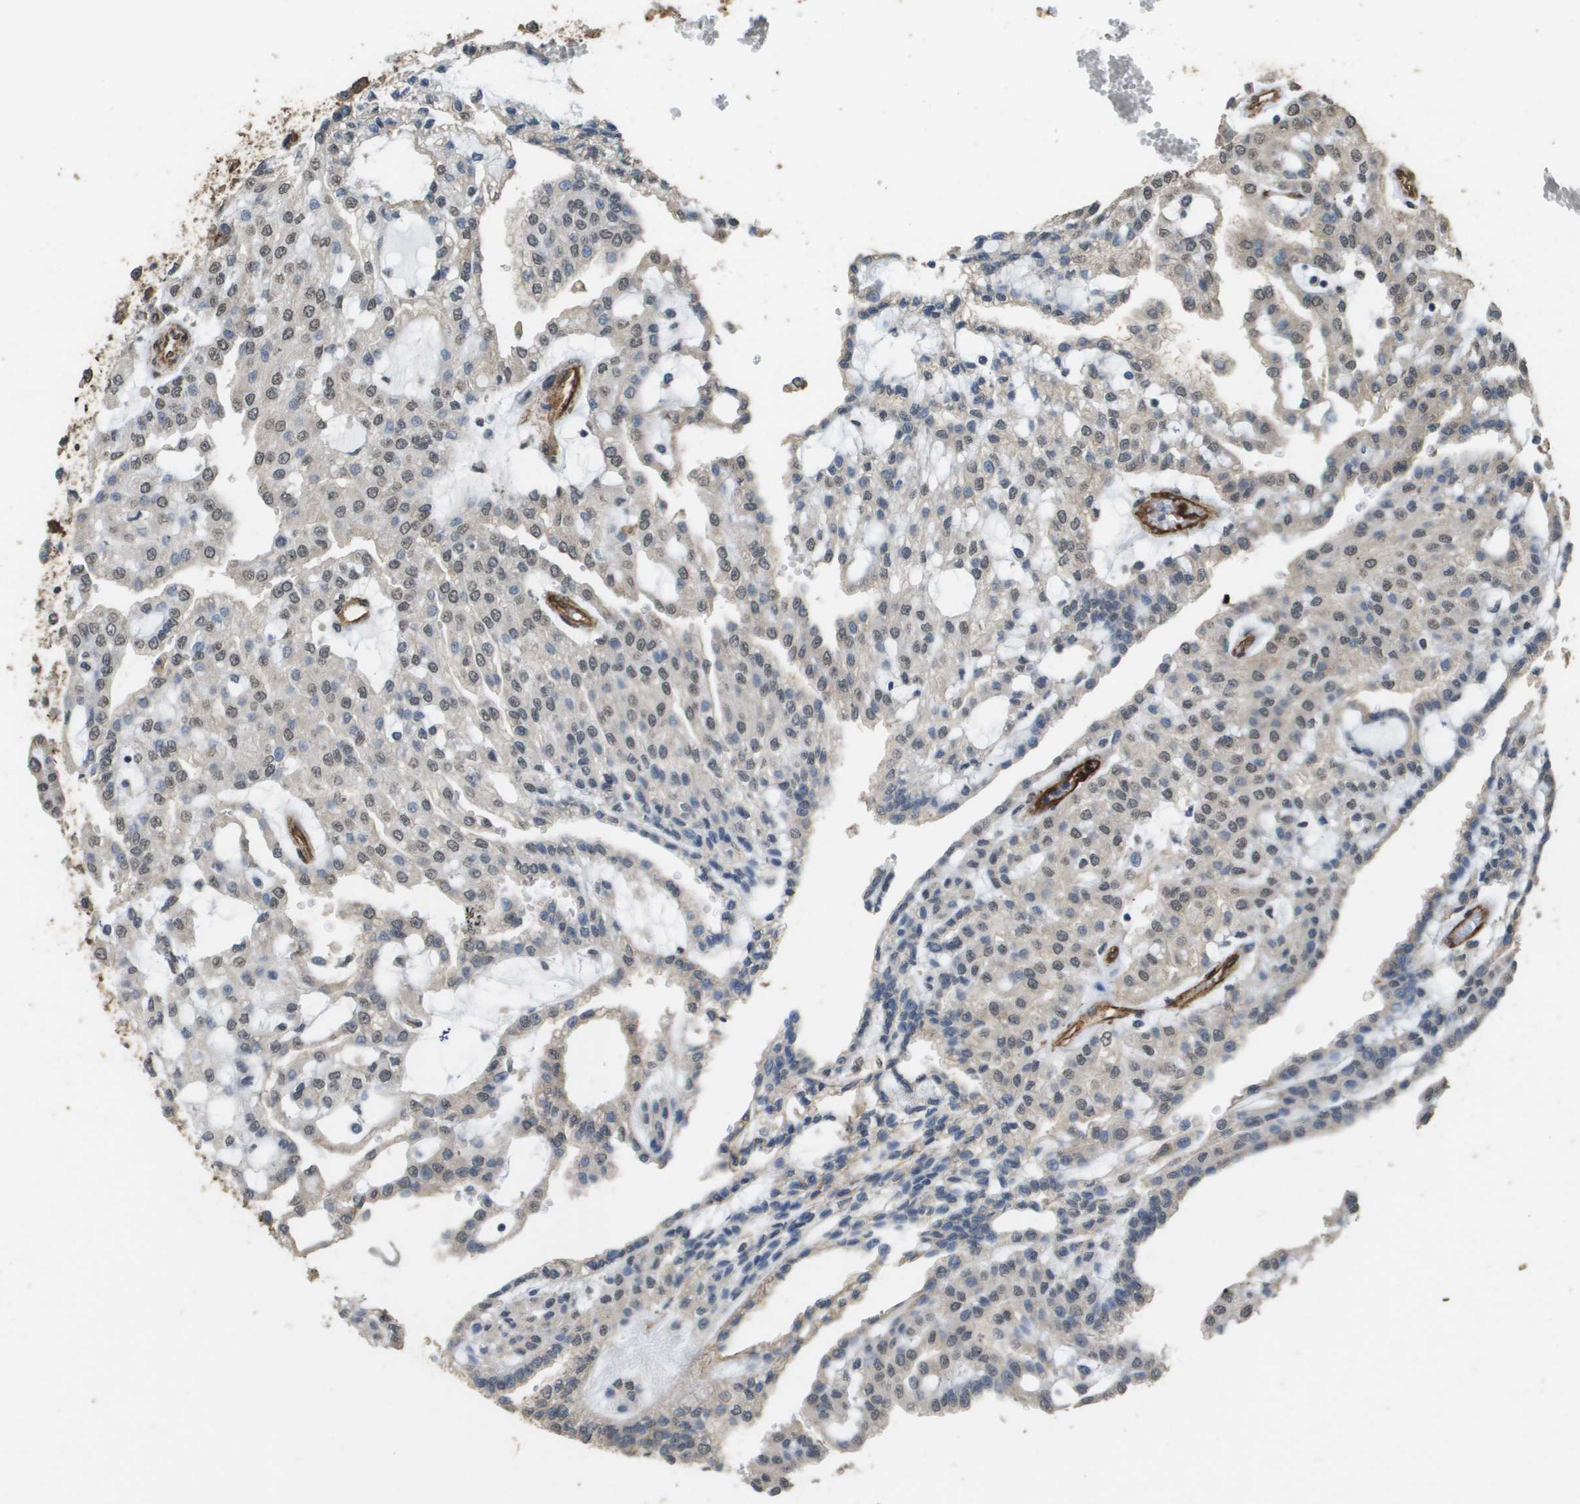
{"staining": {"intensity": "weak", "quantity": ">75%", "location": "cytoplasmic/membranous,nuclear"}, "tissue": "renal cancer", "cell_type": "Tumor cells", "image_type": "cancer", "snomed": [{"axis": "morphology", "description": "Adenocarcinoma, NOS"}, {"axis": "topography", "description": "Kidney"}], "caption": "Approximately >75% of tumor cells in renal cancer exhibit weak cytoplasmic/membranous and nuclear protein staining as visualized by brown immunohistochemical staining.", "gene": "AAMP", "patient": {"sex": "male", "age": 63}}